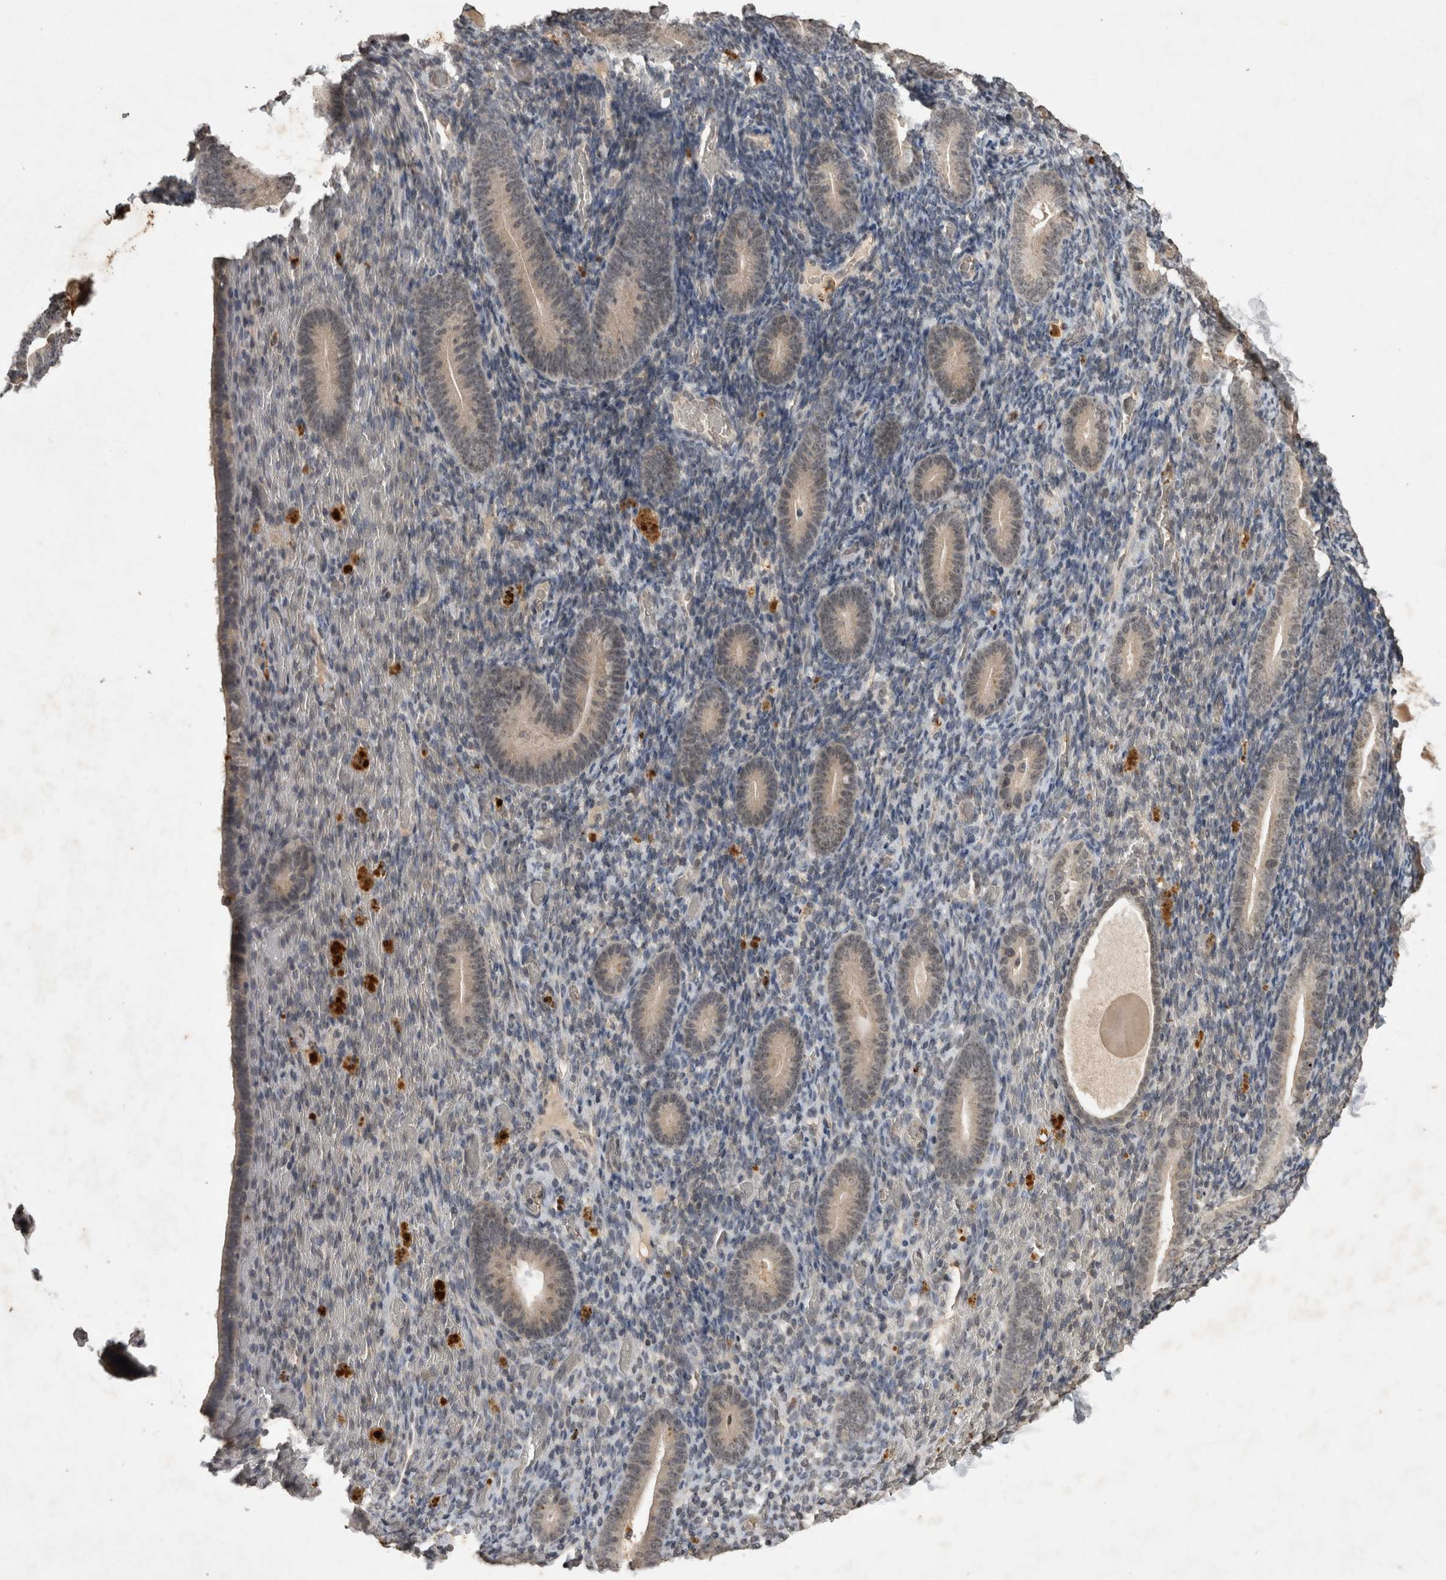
{"staining": {"intensity": "negative", "quantity": "none", "location": "none"}, "tissue": "endometrium", "cell_type": "Cells in endometrial stroma", "image_type": "normal", "snomed": [{"axis": "morphology", "description": "Normal tissue, NOS"}, {"axis": "topography", "description": "Endometrium"}], "caption": "Immunohistochemistry (IHC) histopathology image of normal endometrium stained for a protein (brown), which displays no expression in cells in endometrial stroma.", "gene": "HRK", "patient": {"sex": "female", "age": 51}}